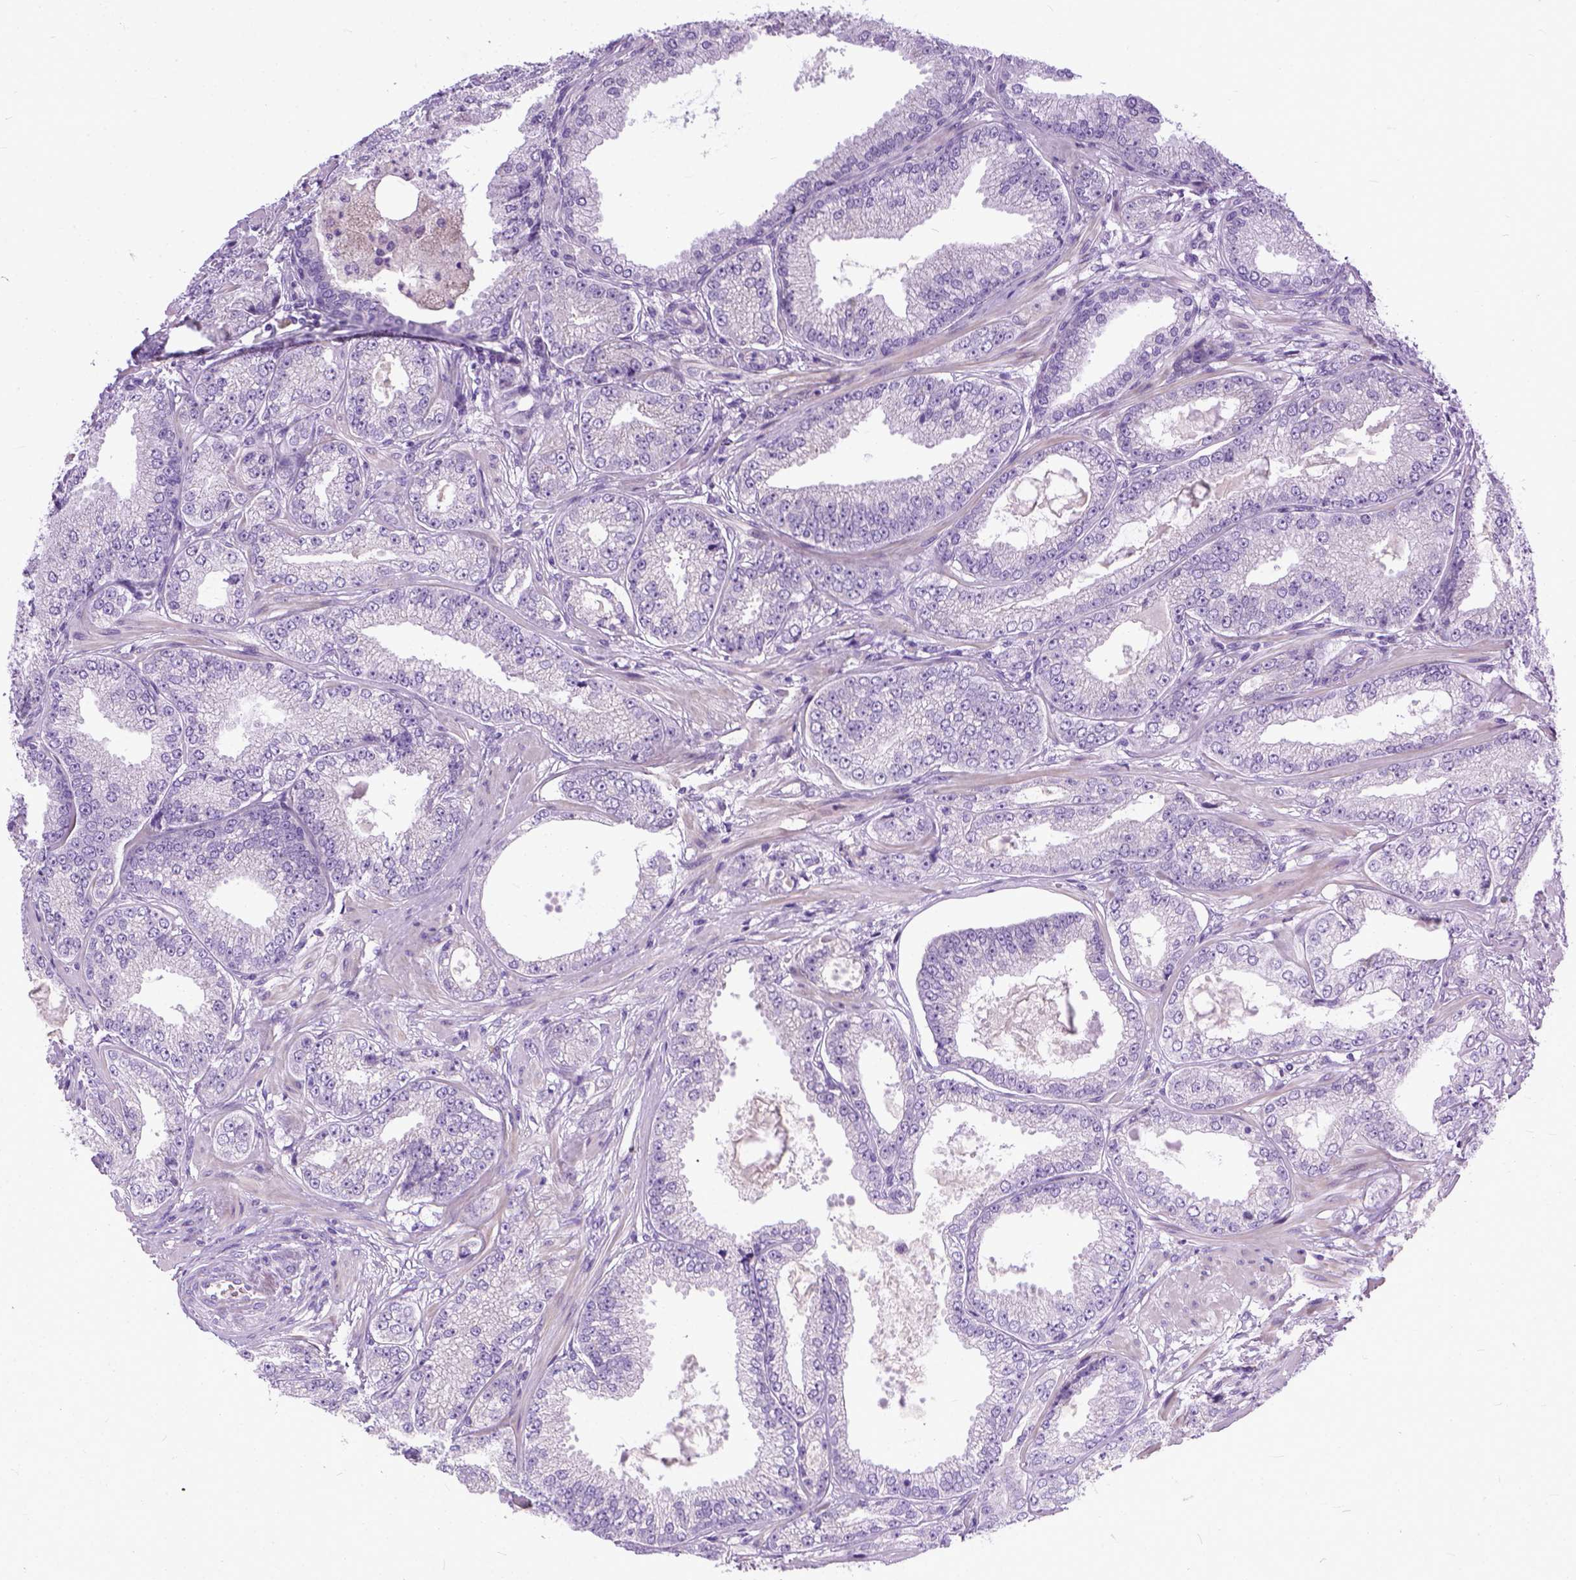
{"staining": {"intensity": "negative", "quantity": "none", "location": "none"}, "tissue": "prostate cancer", "cell_type": "Tumor cells", "image_type": "cancer", "snomed": [{"axis": "morphology", "description": "Adenocarcinoma, NOS"}, {"axis": "topography", "description": "Prostate"}], "caption": "The IHC micrograph has no significant expression in tumor cells of adenocarcinoma (prostate) tissue.", "gene": "PLK5", "patient": {"sex": "male", "age": 64}}